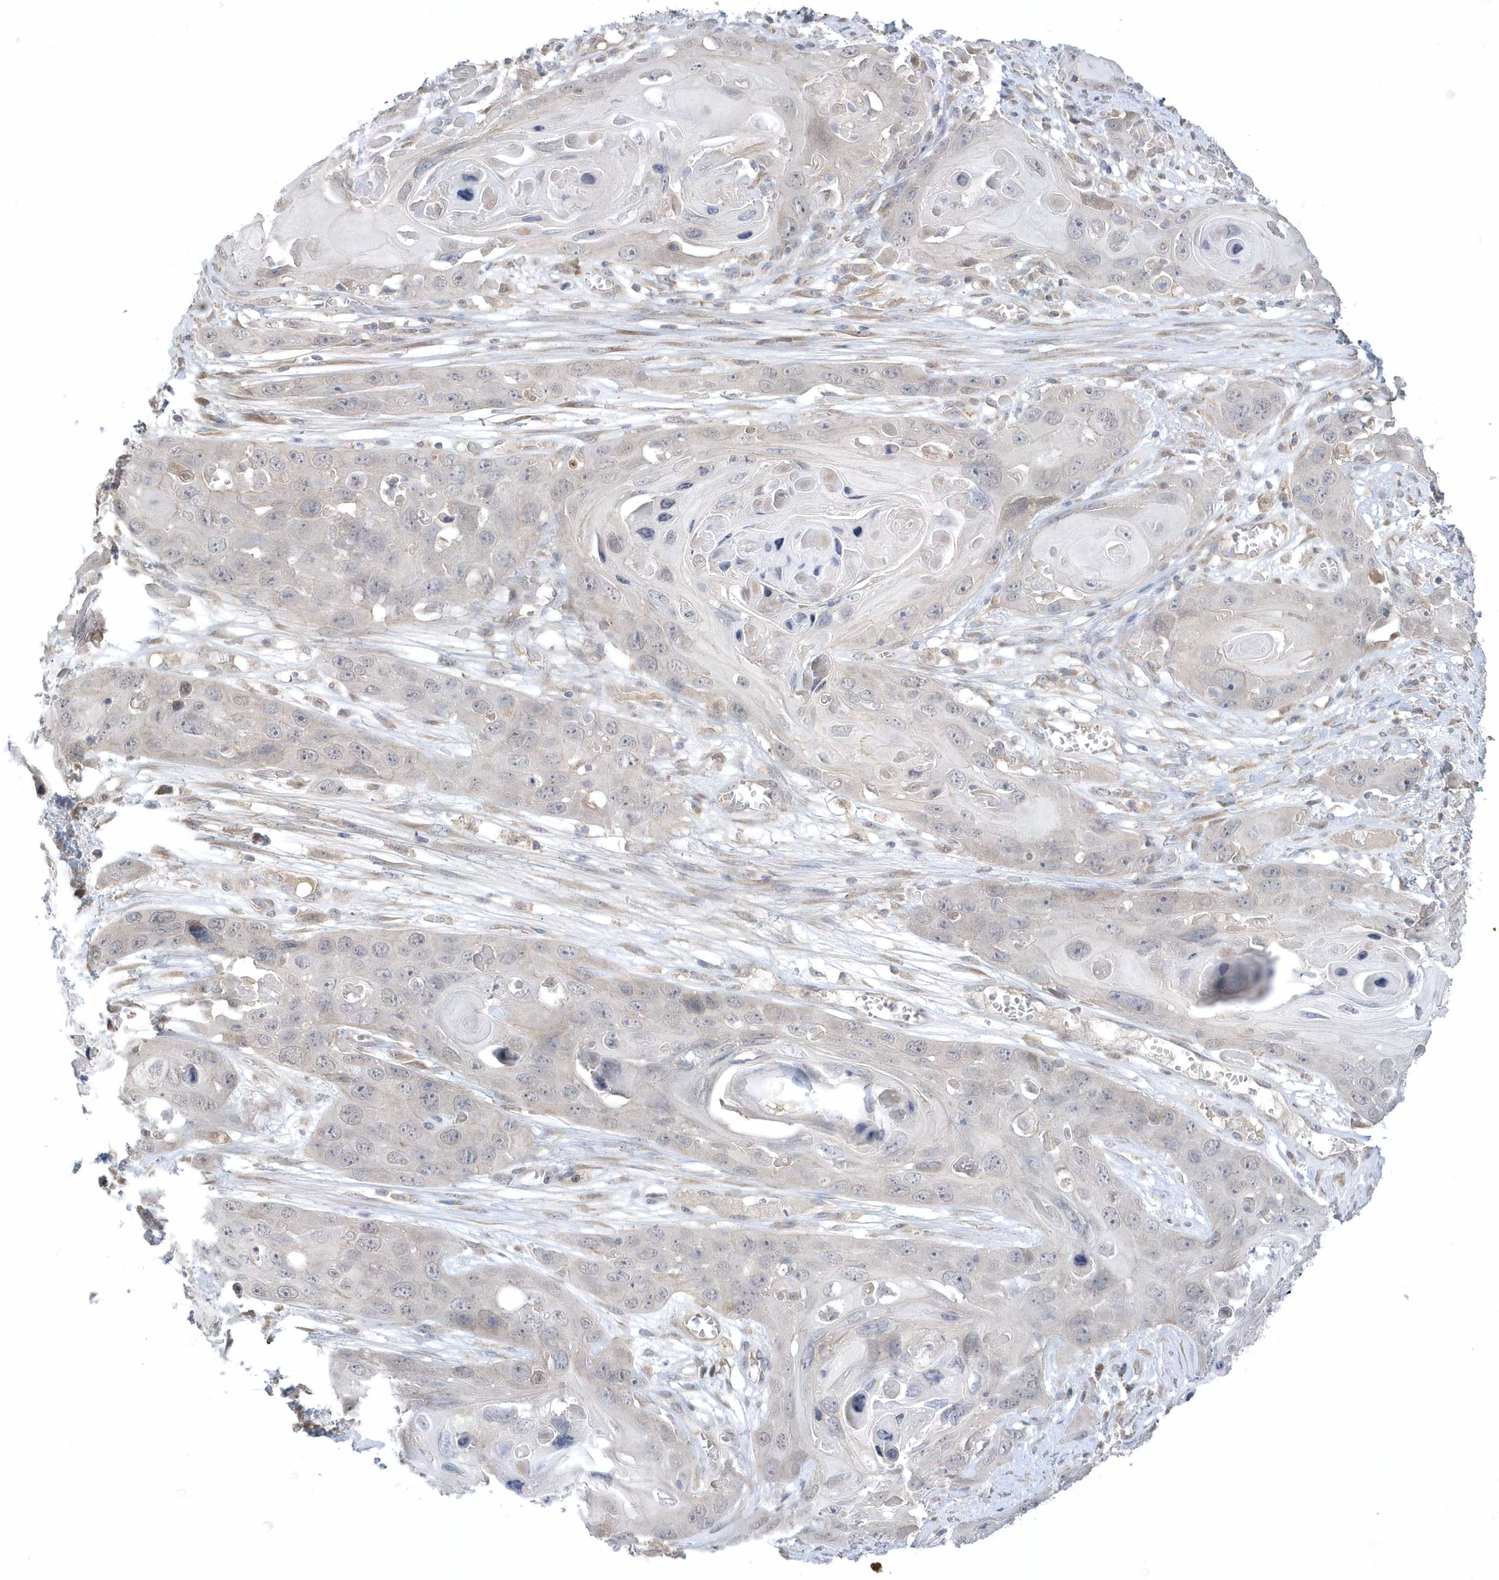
{"staining": {"intensity": "negative", "quantity": "none", "location": "none"}, "tissue": "skin cancer", "cell_type": "Tumor cells", "image_type": "cancer", "snomed": [{"axis": "morphology", "description": "Squamous cell carcinoma, NOS"}, {"axis": "topography", "description": "Skin"}], "caption": "The immunohistochemistry (IHC) histopathology image has no significant expression in tumor cells of skin squamous cell carcinoma tissue.", "gene": "ZC3H12D", "patient": {"sex": "male", "age": 55}}